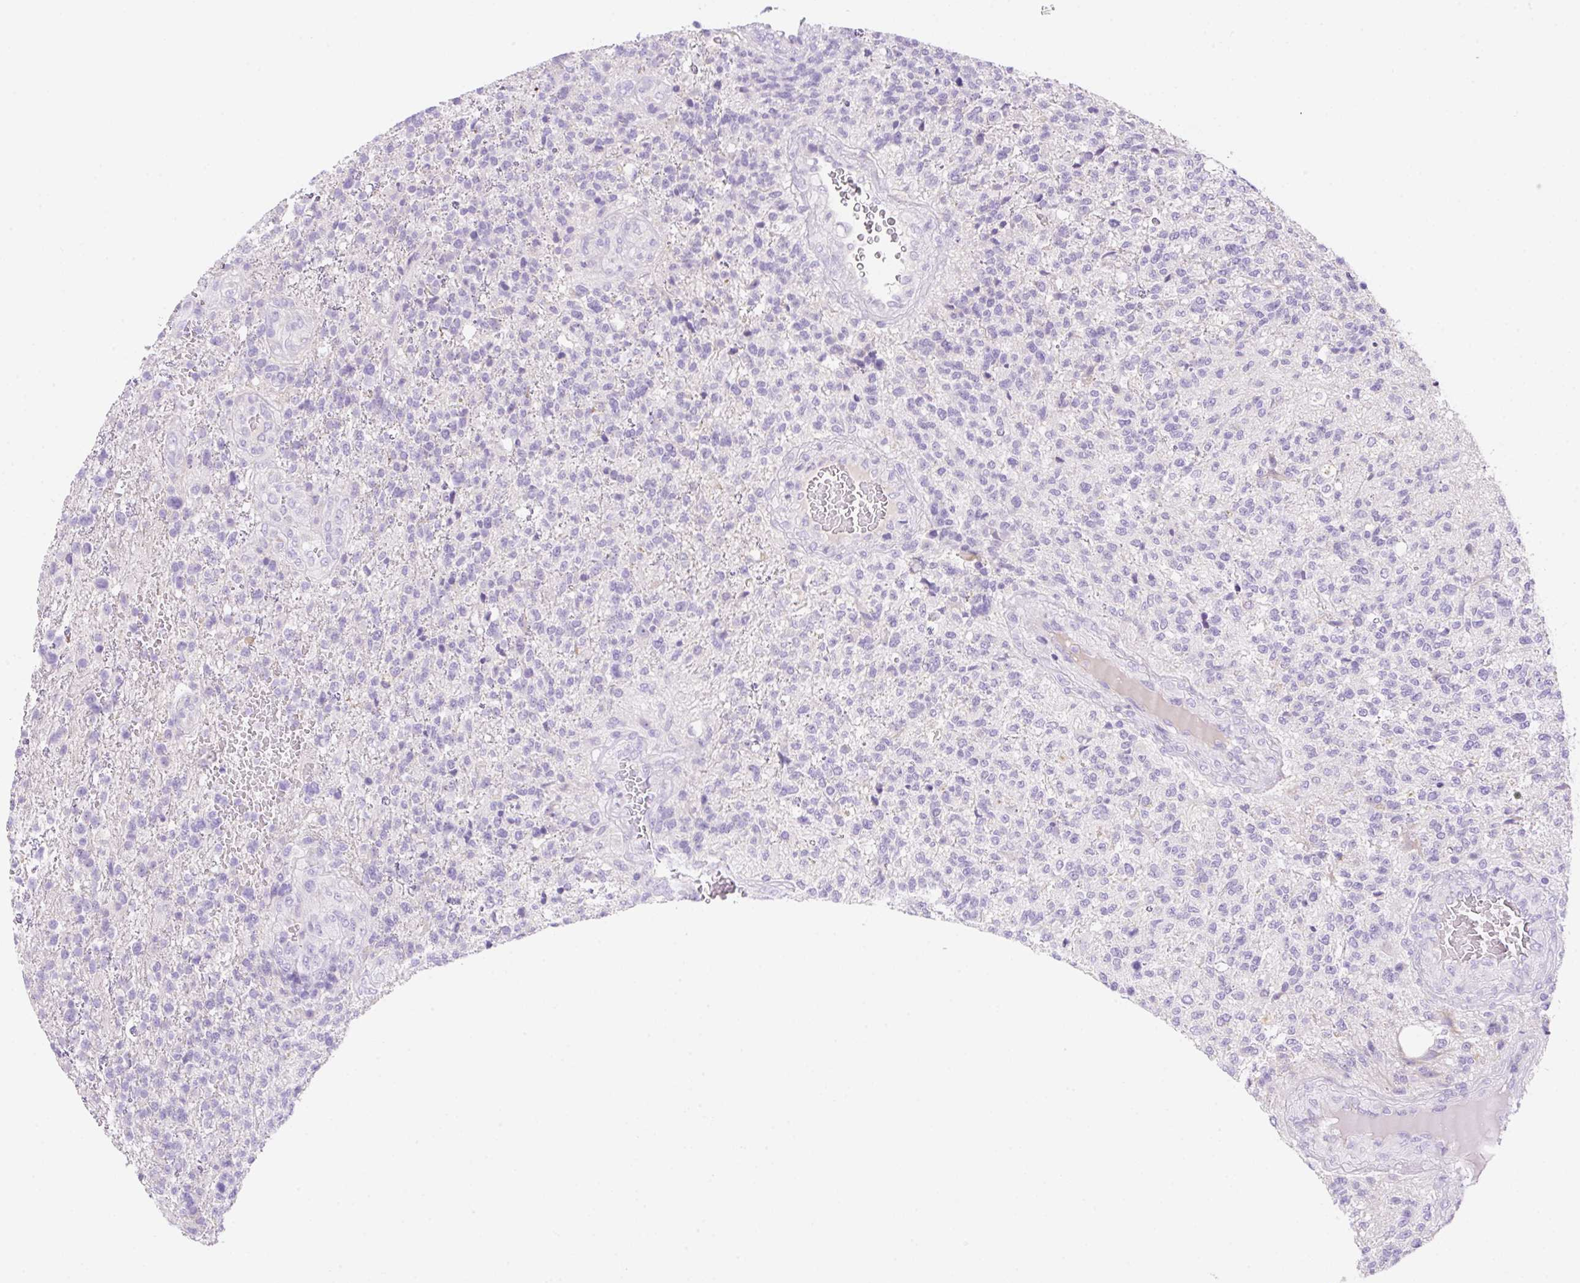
{"staining": {"intensity": "negative", "quantity": "none", "location": "none"}, "tissue": "glioma", "cell_type": "Tumor cells", "image_type": "cancer", "snomed": [{"axis": "morphology", "description": "Glioma, malignant, High grade"}, {"axis": "topography", "description": "Brain"}], "caption": "Tumor cells show no significant protein staining in glioma.", "gene": "NDST3", "patient": {"sex": "male", "age": 56}}